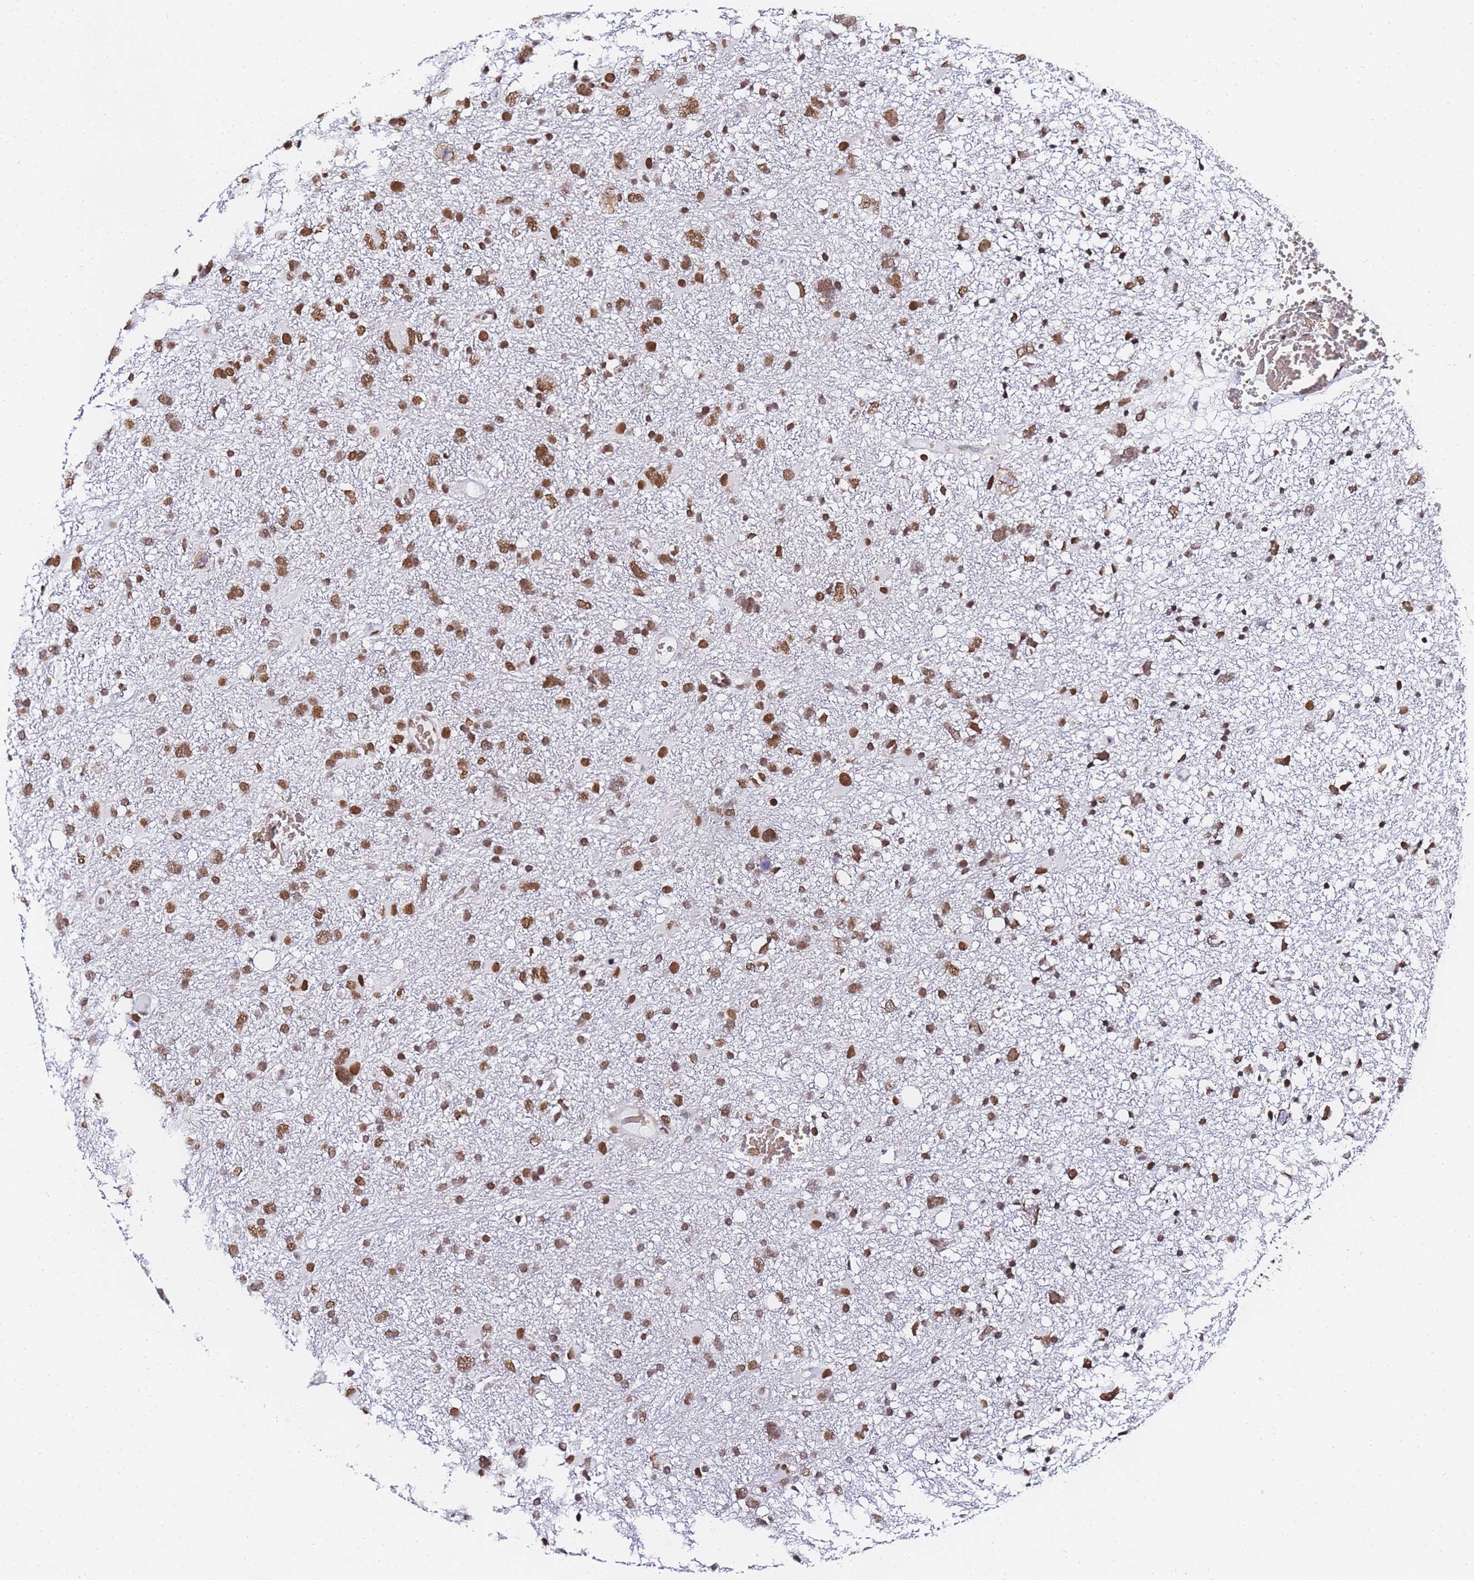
{"staining": {"intensity": "moderate", "quantity": ">75%", "location": "nuclear"}, "tissue": "glioma", "cell_type": "Tumor cells", "image_type": "cancer", "snomed": [{"axis": "morphology", "description": "Glioma, malignant, High grade"}, {"axis": "topography", "description": "Brain"}], "caption": "The image demonstrates staining of glioma, revealing moderate nuclear protein expression (brown color) within tumor cells.", "gene": "POLR1A", "patient": {"sex": "male", "age": 61}}